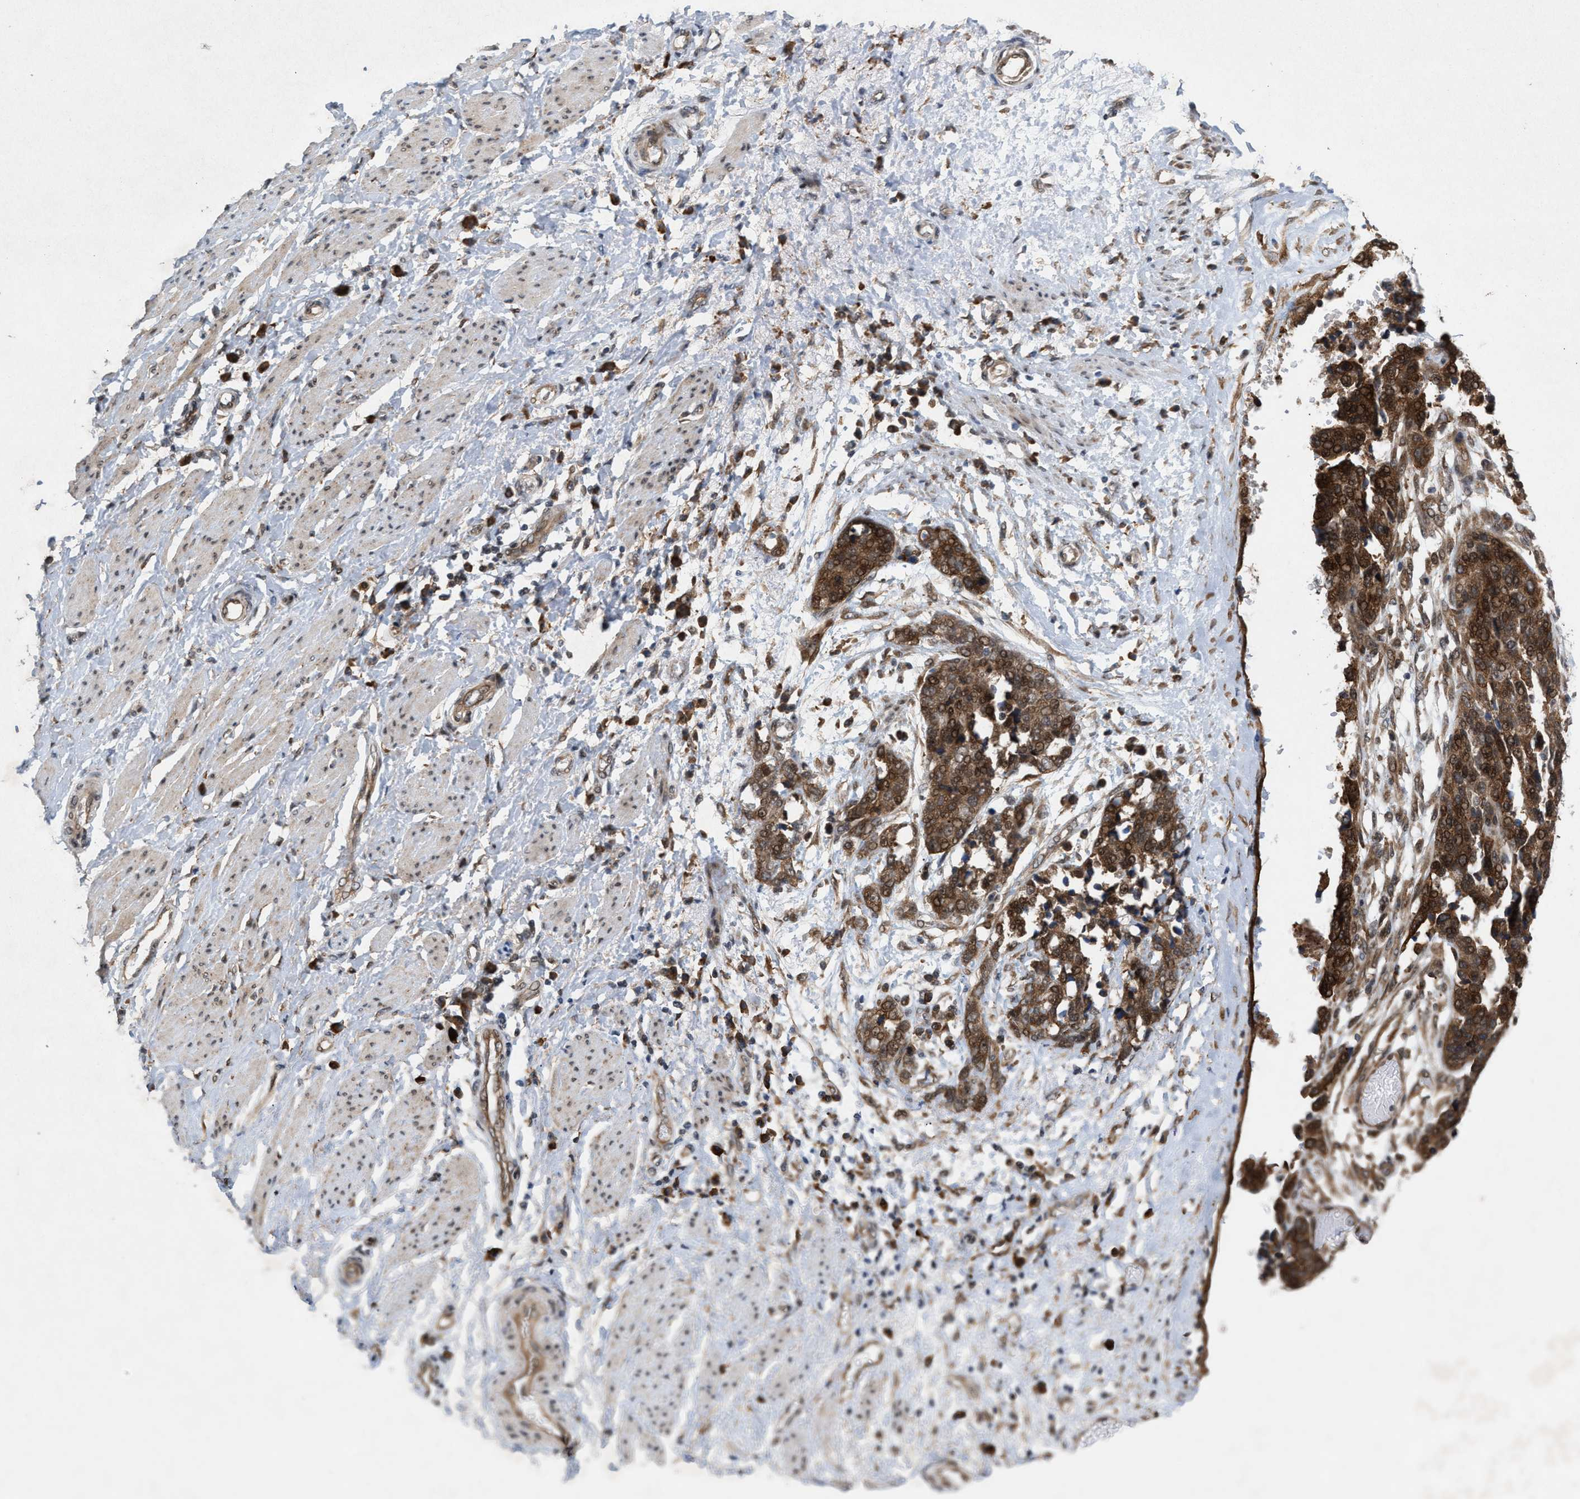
{"staining": {"intensity": "moderate", "quantity": ">75%", "location": "cytoplasmic/membranous,nuclear"}, "tissue": "ovarian cancer", "cell_type": "Tumor cells", "image_type": "cancer", "snomed": [{"axis": "morphology", "description": "Cystadenocarcinoma, serous, NOS"}, {"axis": "topography", "description": "Ovary"}], "caption": "Moderate cytoplasmic/membranous and nuclear staining is identified in about >75% of tumor cells in ovarian cancer (serous cystadenocarcinoma).", "gene": "MFSD6", "patient": {"sex": "female", "age": 44}}